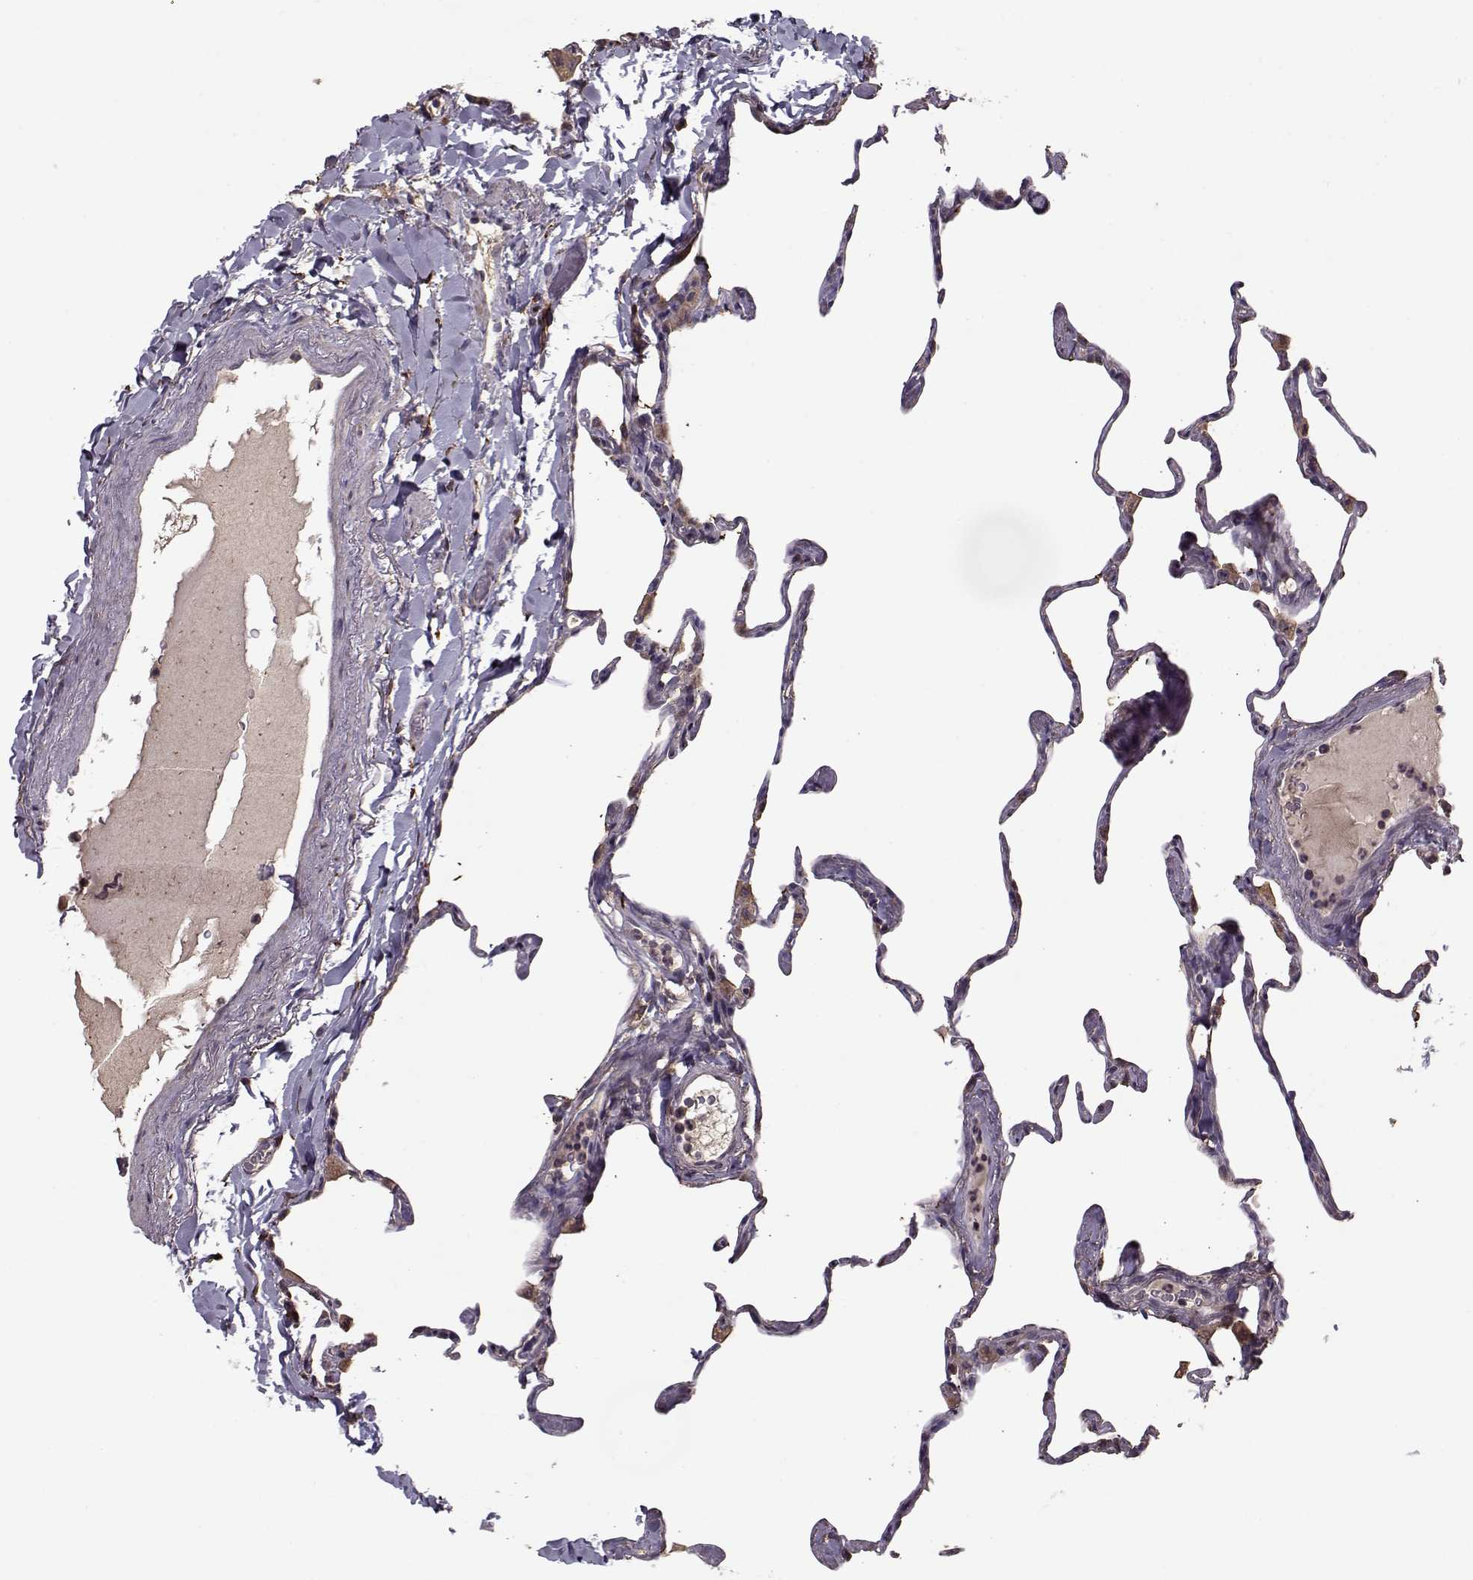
{"staining": {"intensity": "moderate", "quantity": "<25%", "location": "cytoplasmic/membranous"}, "tissue": "lung", "cell_type": "Alveolar cells", "image_type": "normal", "snomed": [{"axis": "morphology", "description": "Normal tissue, NOS"}, {"axis": "topography", "description": "Lung"}], "caption": "About <25% of alveolar cells in benign lung display moderate cytoplasmic/membranous protein positivity as visualized by brown immunohistochemical staining.", "gene": "IMMP1L", "patient": {"sex": "male", "age": 65}}